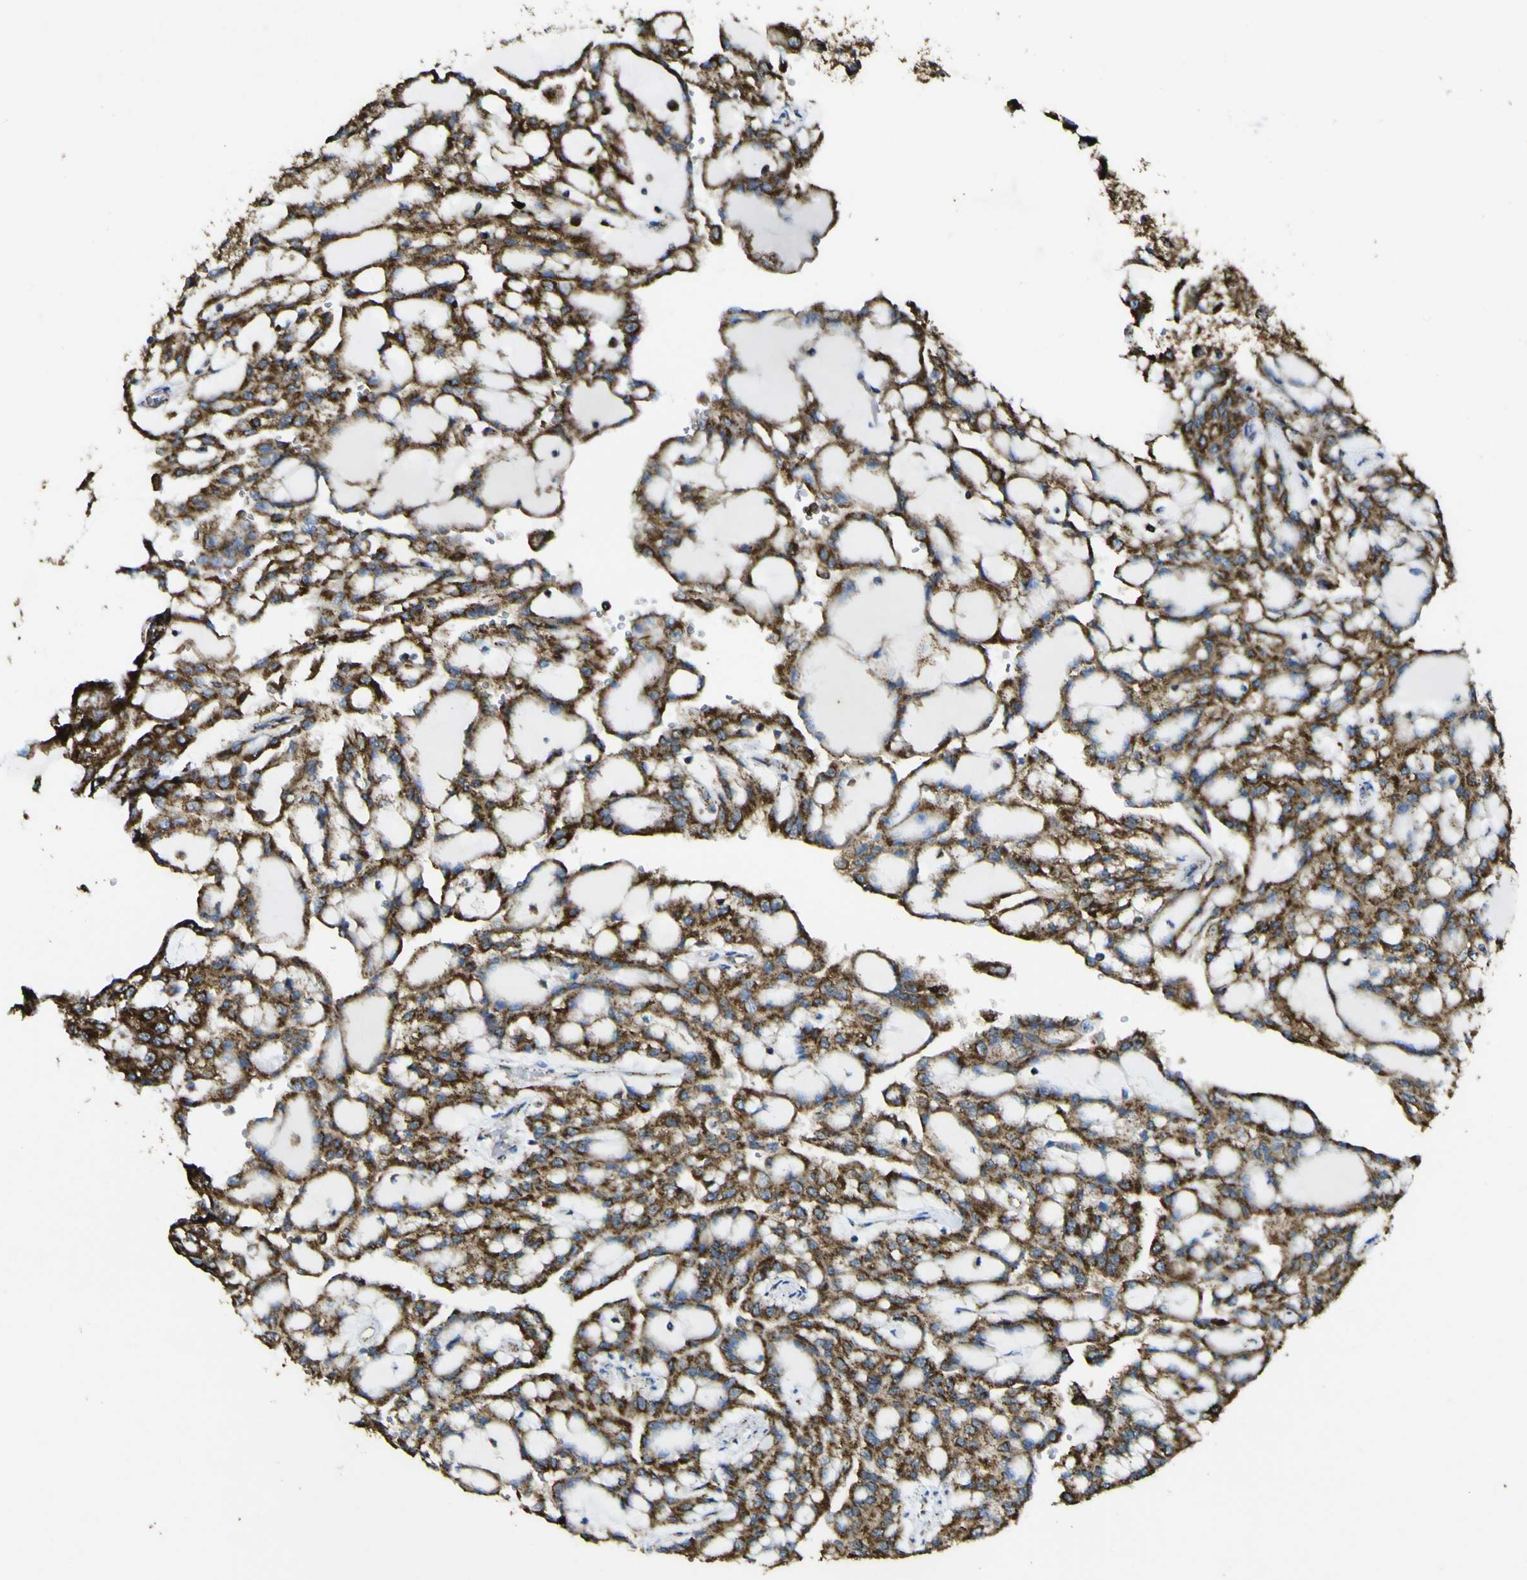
{"staining": {"intensity": "strong", "quantity": ">75%", "location": "cytoplasmic/membranous"}, "tissue": "renal cancer", "cell_type": "Tumor cells", "image_type": "cancer", "snomed": [{"axis": "morphology", "description": "Adenocarcinoma, NOS"}, {"axis": "topography", "description": "Kidney"}], "caption": "Human adenocarcinoma (renal) stained with a brown dye shows strong cytoplasmic/membranous positive staining in about >75% of tumor cells.", "gene": "ACSL3", "patient": {"sex": "male", "age": 63}}